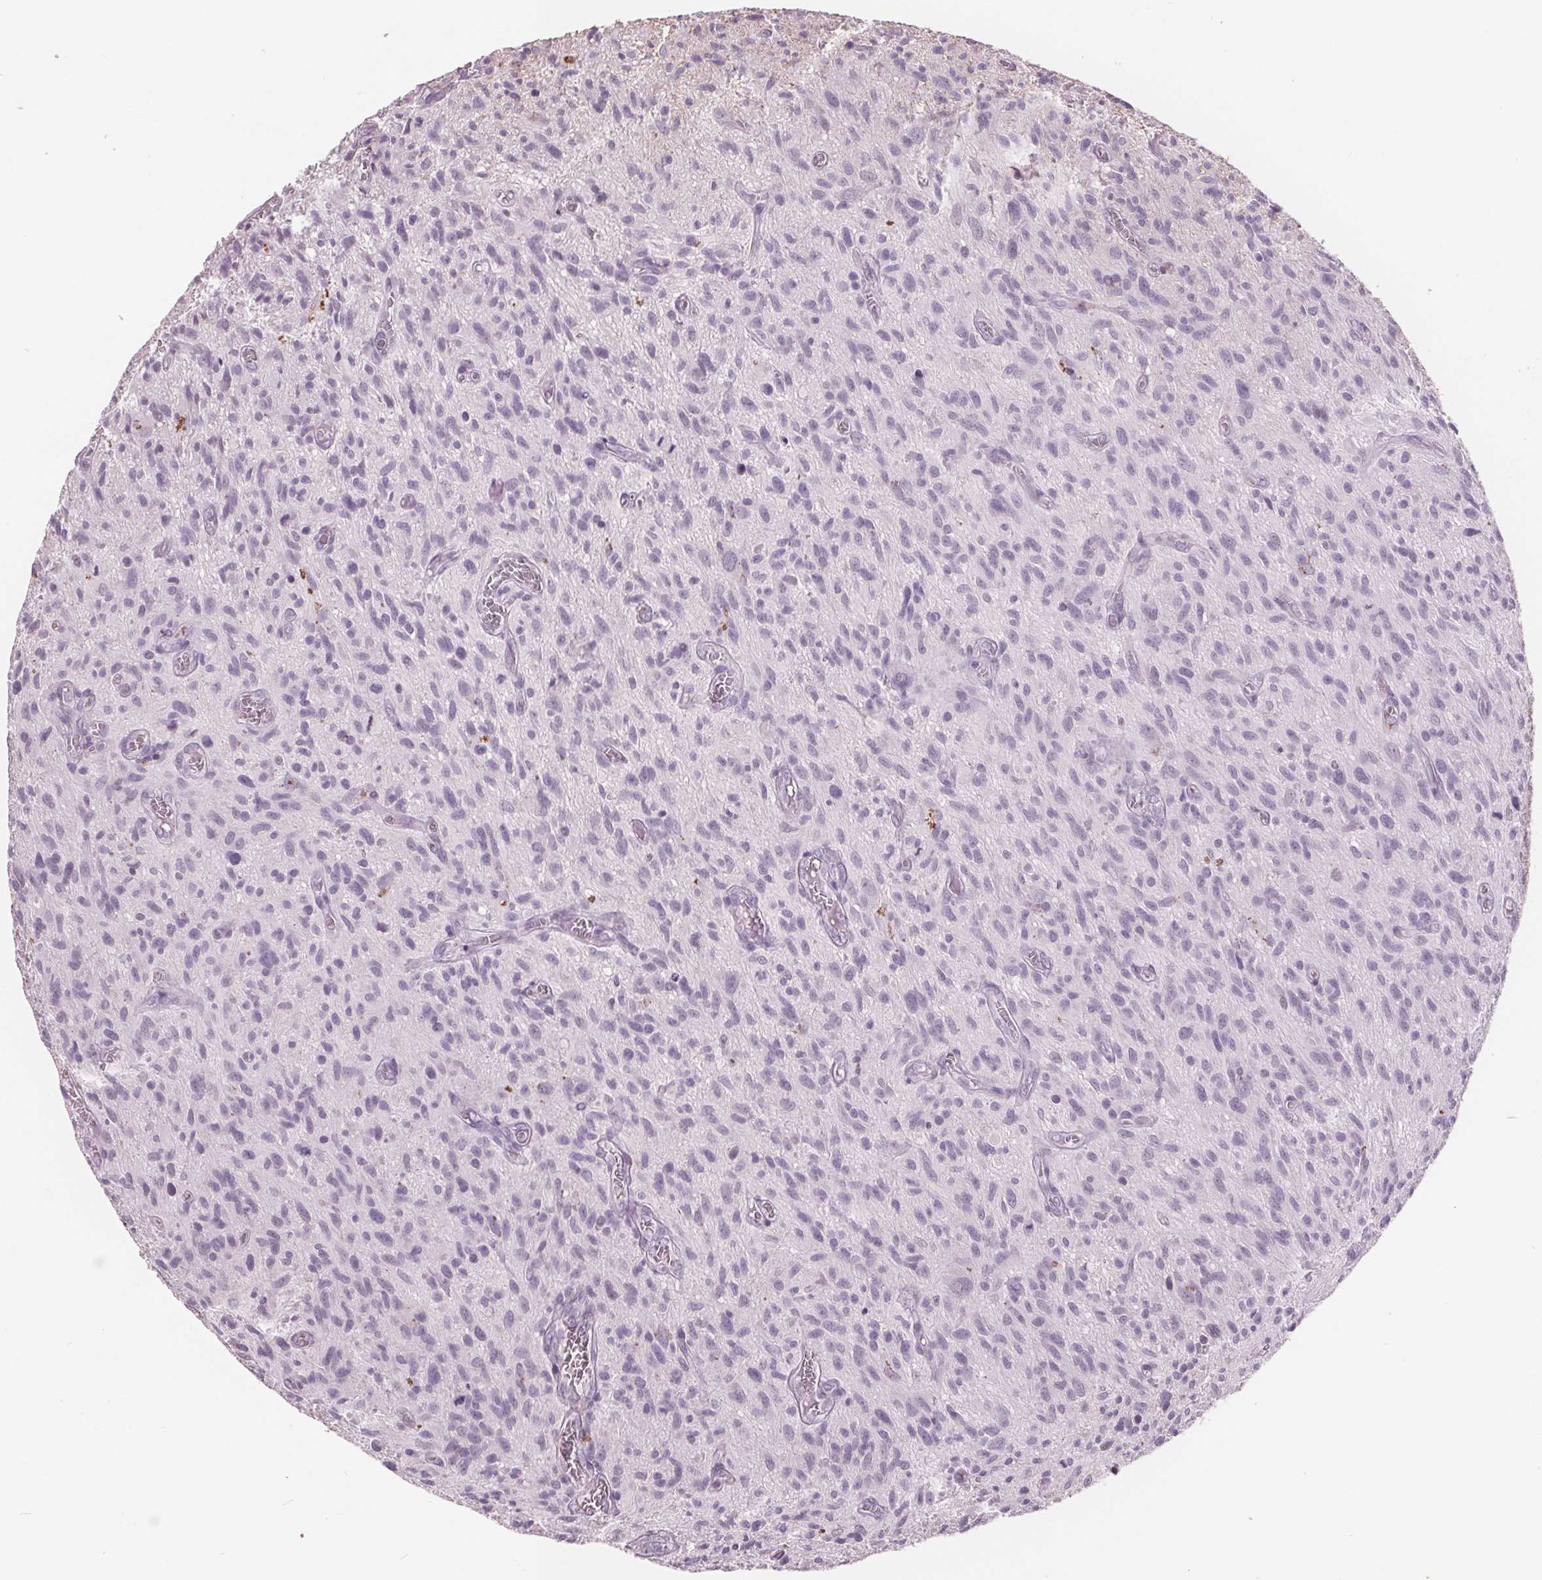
{"staining": {"intensity": "negative", "quantity": "none", "location": "none"}, "tissue": "glioma", "cell_type": "Tumor cells", "image_type": "cancer", "snomed": [{"axis": "morphology", "description": "Glioma, malignant, High grade"}, {"axis": "topography", "description": "Brain"}], "caption": "Malignant glioma (high-grade) was stained to show a protein in brown. There is no significant positivity in tumor cells.", "gene": "PTPN14", "patient": {"sex": "male", "age": 75}}